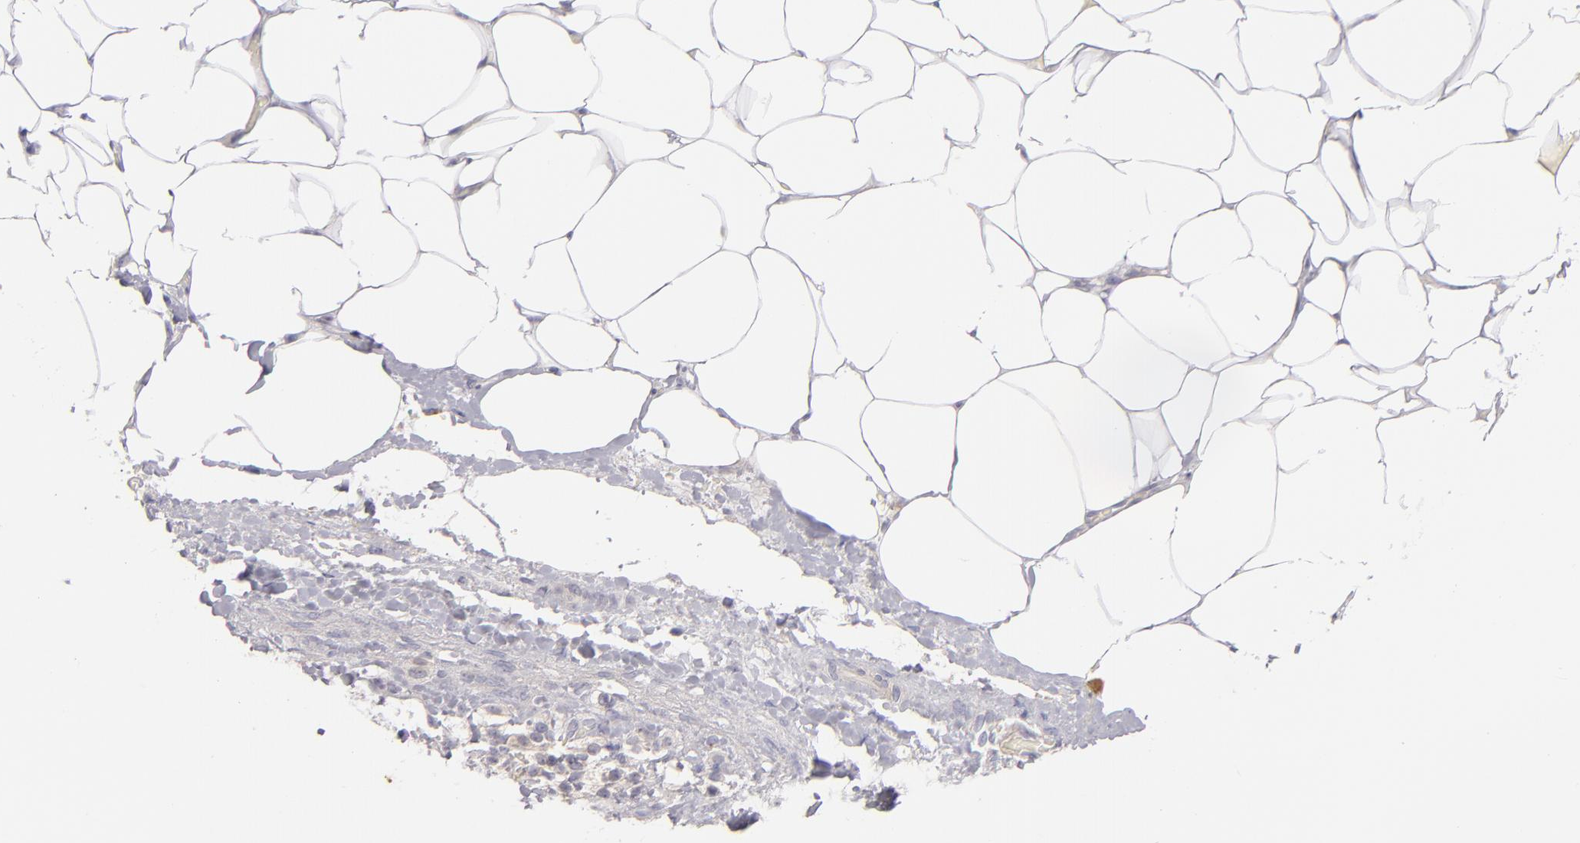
{"staining": {"intensity": "negative", "quantity": "none", "location": "none"}, "tissue": "adrenal gland", "cell_type": "Glandular cells", "image_type": "normal", "snomed": [{"axis": "morphology", "description": "Normal tissue, NOS"}, {"axis": "topography", "description": "Adrenal gland"}], "caption": "The photomicrograph exhibits no staining of glandular cells in benign adrenal gland. (DAB (3,3'-diaminobenzidine) immunohistochemistry (IHC) with hematoxylin counter stain).", "gene": "CD83", "patient": {"sex": "male", "age": 35}}